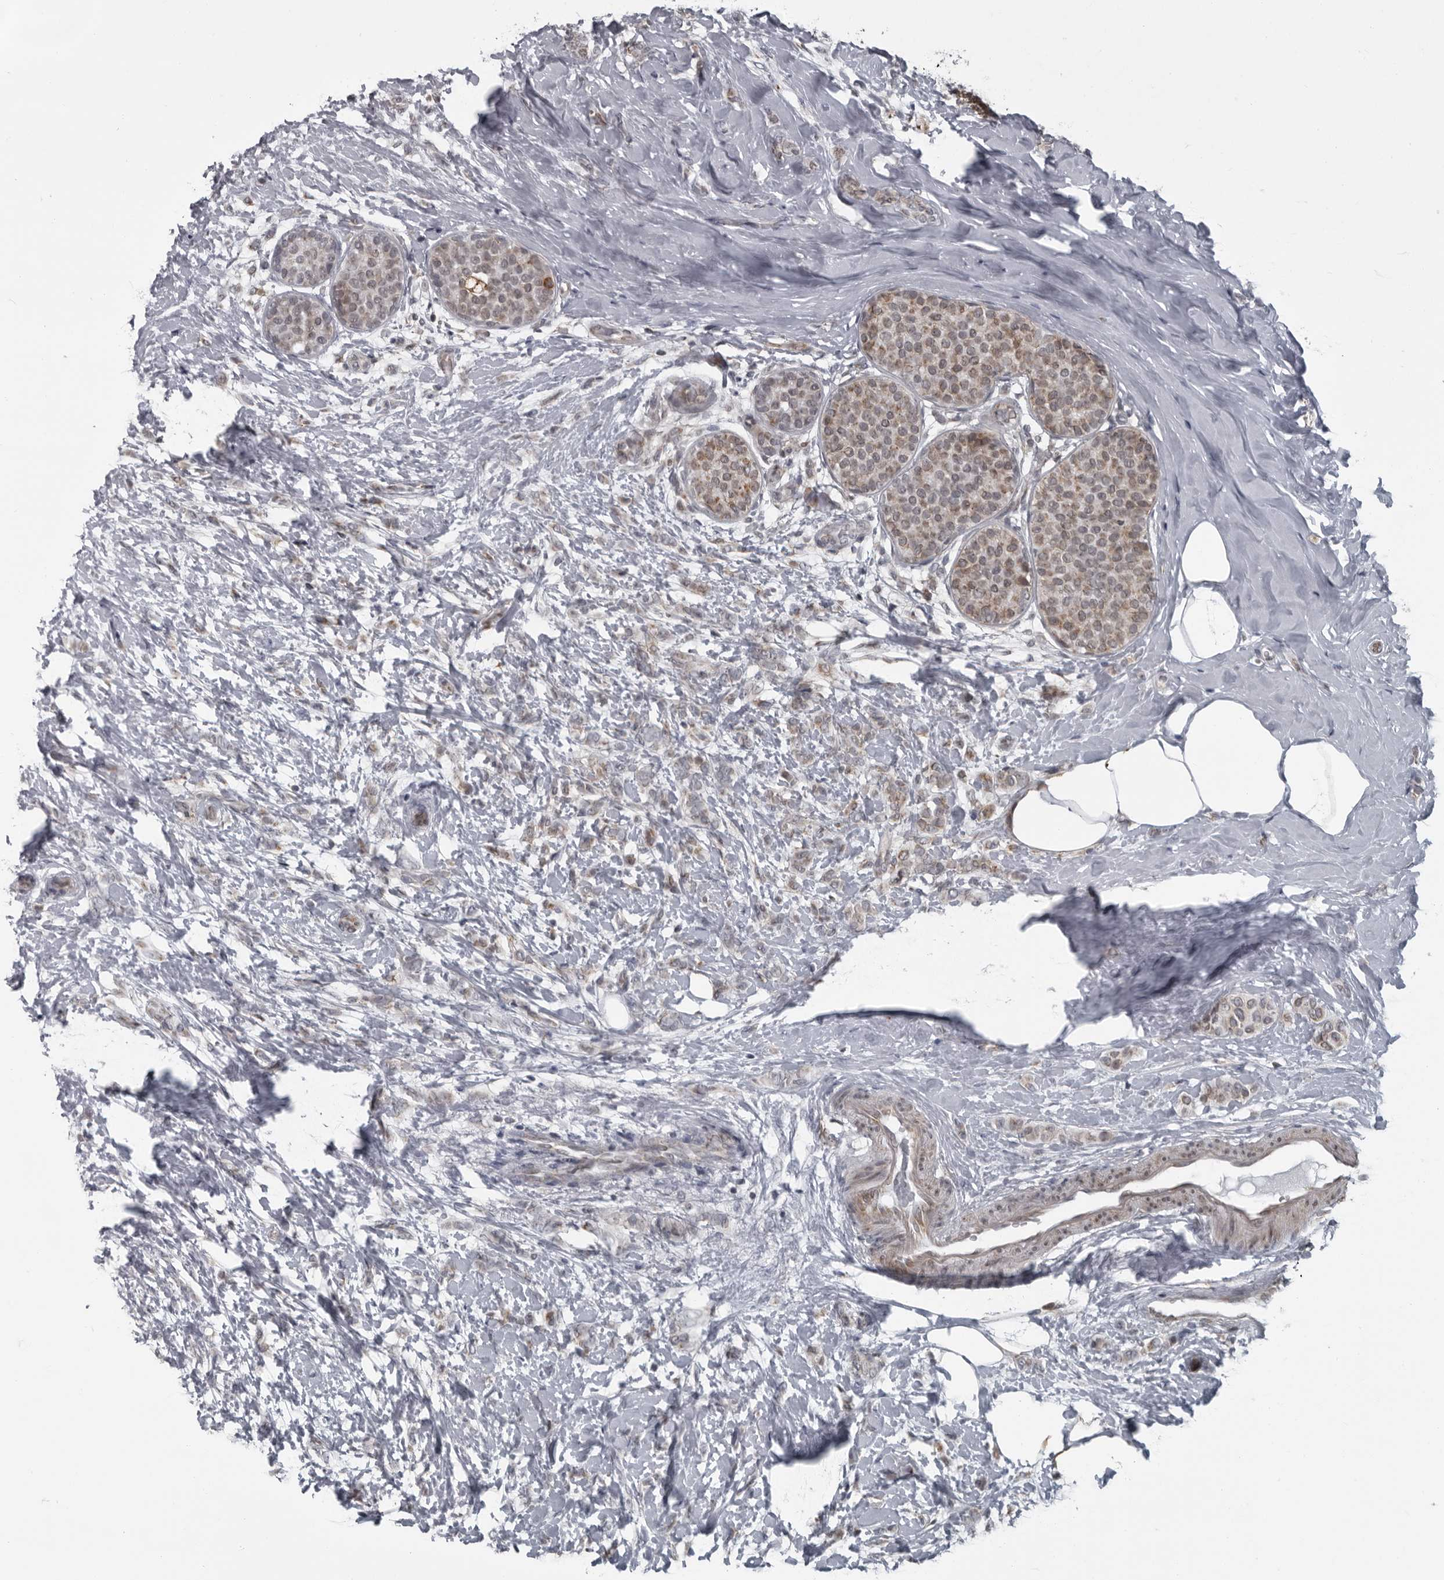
{"staining": {"intensity": "weak", "quantity": "25%-75%", "location": "cytoplasmic/membranous"}, "tissue": "breast cancer", "cell_type": "Tumor cells", "image_type": "cancer", "snomed": [{"axis": "morphology", "description": "Lobular carcinoma, in situ"}, {"axis": "morphology", "description": "Lobular carcinoma"}, {"axis": "topography", "description": "Breast"}], "caption": "IHC image of neoplastic tissue: breast lobular carcinoma in situ stained using IHC exhibits low levels of weak protein expression localized specifically in the cytoplasmic/membranous of tumor cells, appearing as a cytoplasmic/membranous brown color.", "gene": "RTCA", "patient": {"sex": "female", "age": 41}}